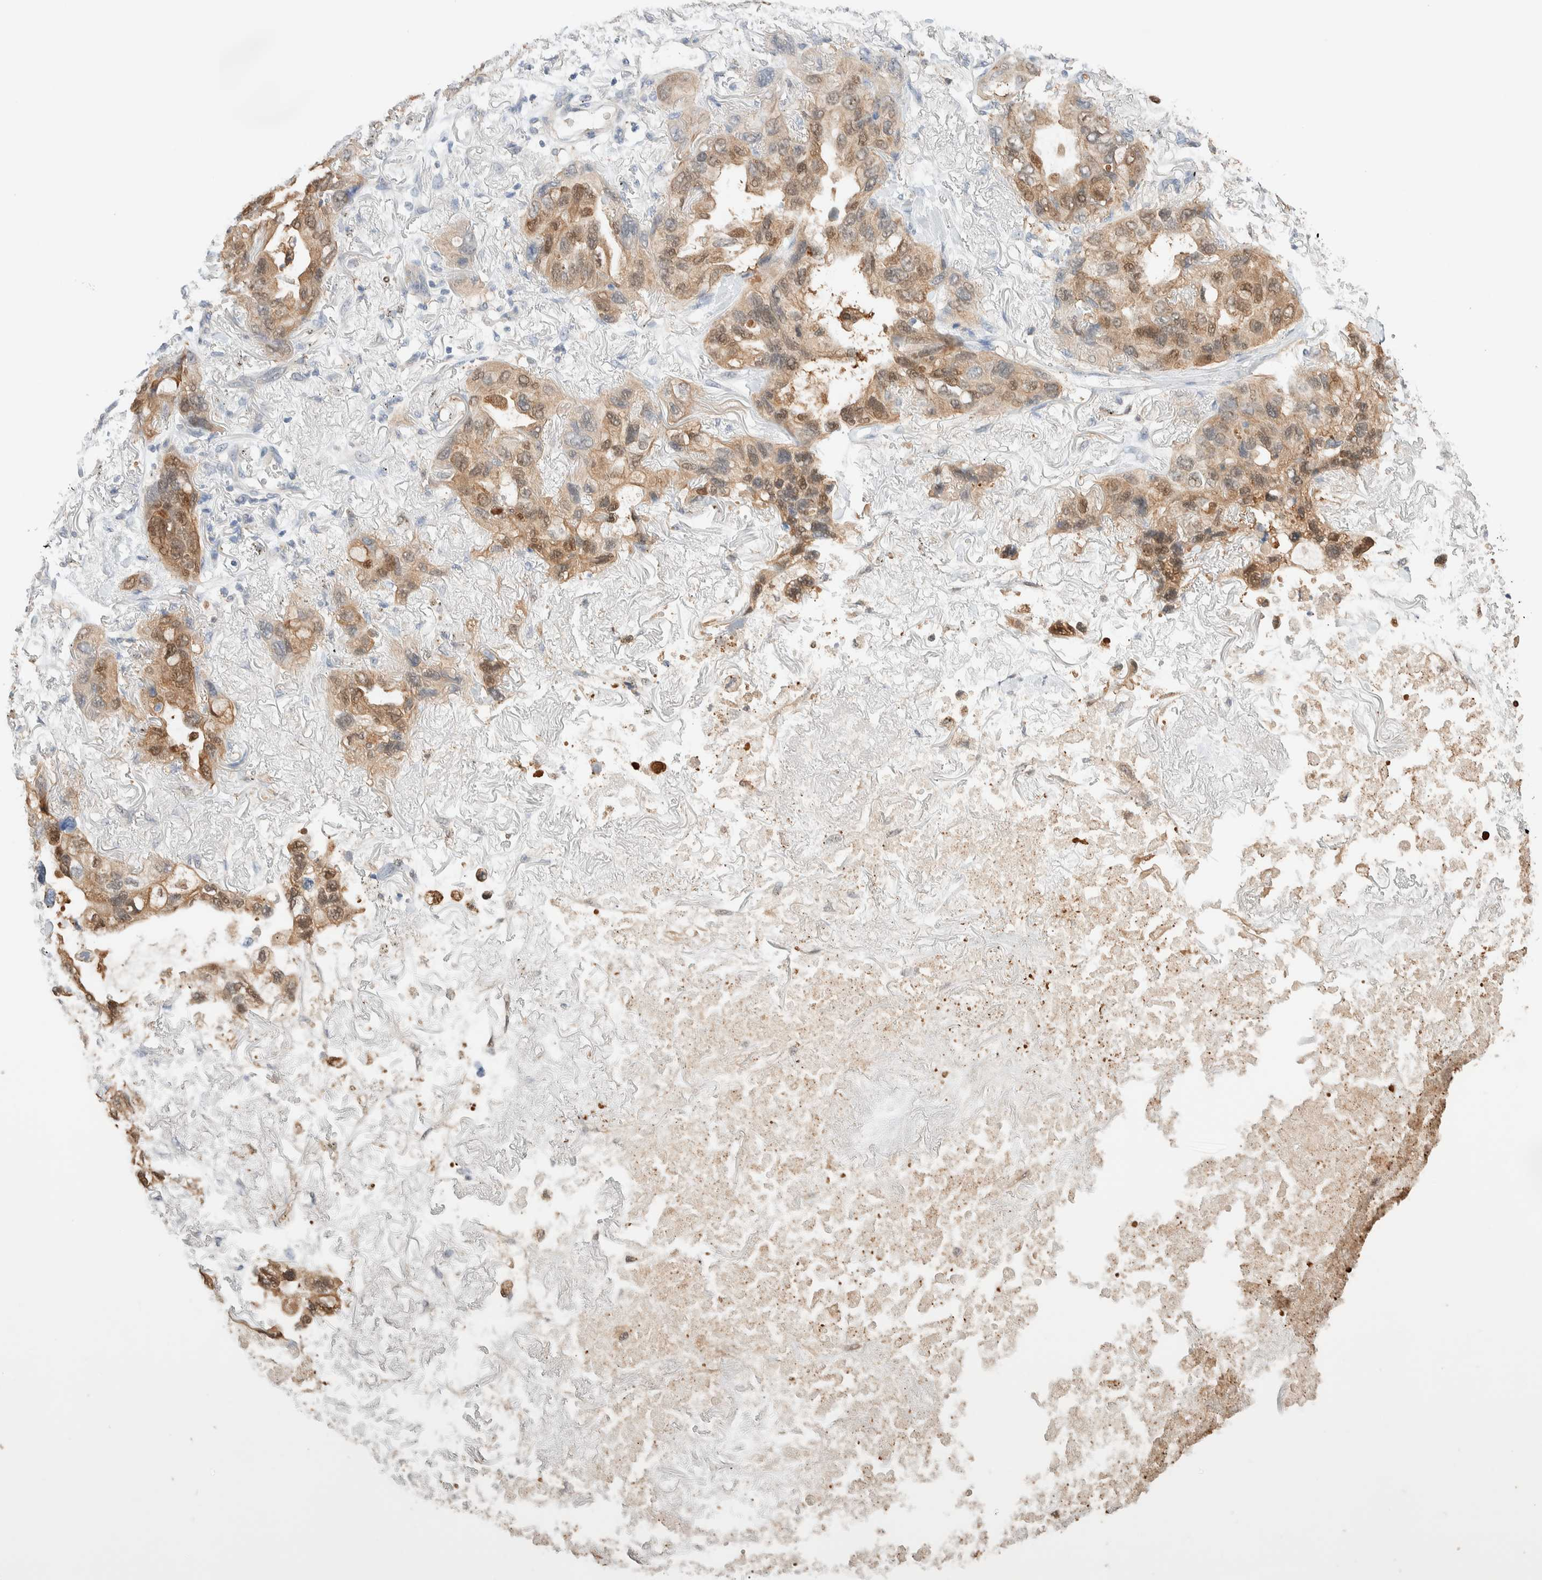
{"staining": {"intensity": "moderate", "quantity": "25%-75%", "location": "cytoplasmic/membranous,nuclear"}, "tissue": "lung cancer", "cell_type": "Tumor cells", "image_type": "cancer", "snomed": [{"axis": "morphology", "description": "Adenocarcinoma, NOS"}, {"axis": "topography", "description": "Lung"}], "caption": "The histopathology image reveals immunohistochemical staining of lung cancer (adenocarcinoma). There is moderate cytoplasmic/membranous and nuclear positivity is appreciated in approximately 25%-75% of tumor cells.", "gene": "SETD4", "patient": {"sex": "female", "age": 70}}